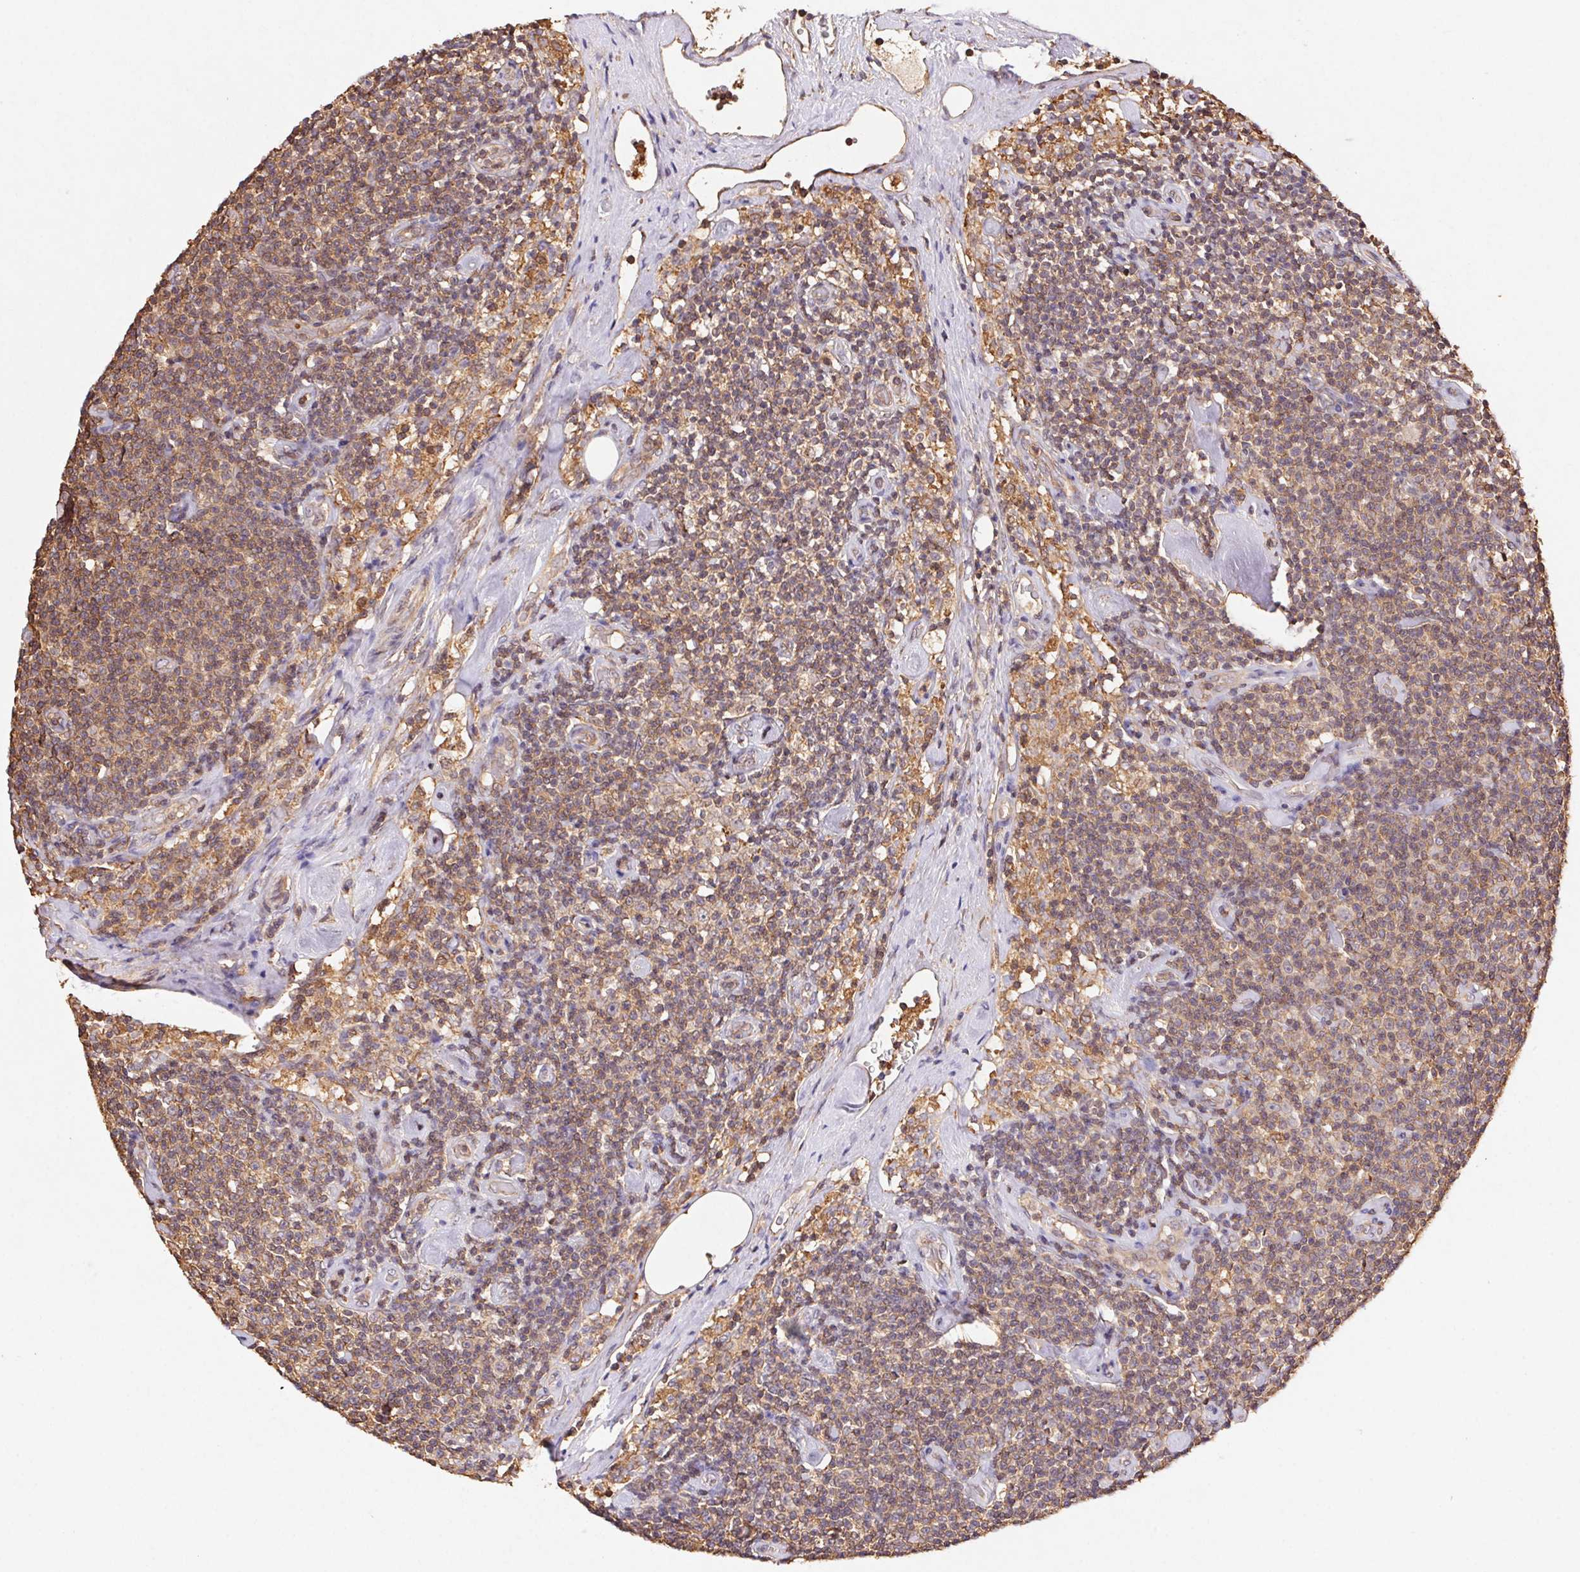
{"staining": {"intensity": "moderate", "quantity": "25%-75%", "location": "cytoplasmic/membranous"}, "tissue": "lymphoma", "cell_type": "Tumor cells", "image_type": "cancer", "snomed": [{"axis": "morphology", "description": "Malignant lymphoma, non-Hodgkin's type, Low grade"}, {"axis": "topography", "description": "Lymph node"}], "caption": "Immunohistochemistry (IHC) (DAB) staining of lymphoma demonstrates moderate cytoplasmic/membranous protein staining in approximately 25%-75% of tumor cells.", "gene": "ATG10", "patient": {"sex": "male", "age": 81}}